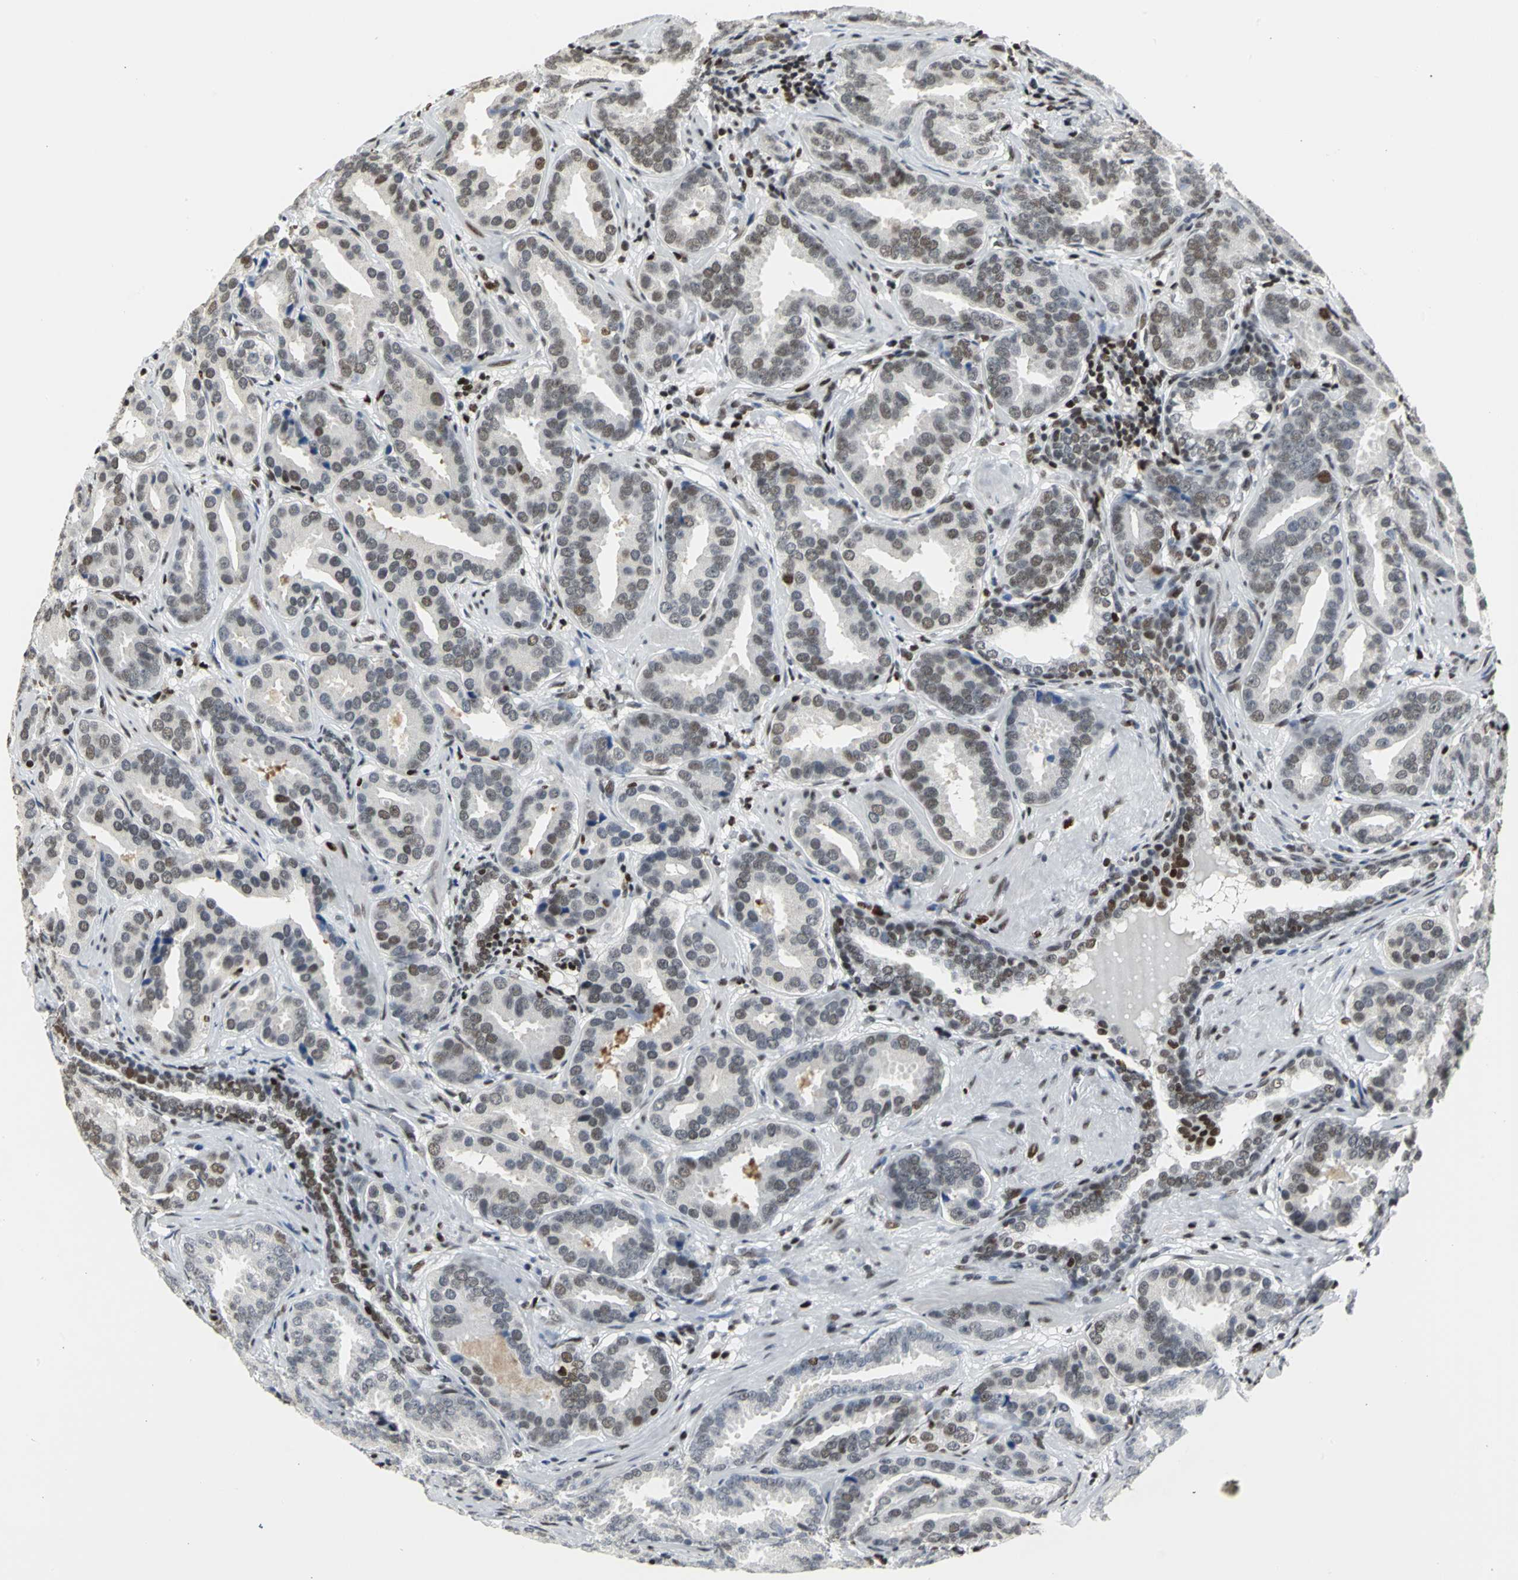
{"staining": {"intensity": "weak", "quantity": "25%-75%", "location": "nuclear"}, "tissue": "prostate cancer", "cell_type": "Tumor cells", "image_type": "cancer", "snomed": [{"axis": "morphology", "description": "Adenocarcinoma, Low grade"}, {"axis": "topography", "description": "Prostate"}], "caption": "Human prostate cancer (adenocarcinoma (low-grade)) stained with a brown dye demonstrates weak nuclear positive positivity in about 25%-75% of tumor cells.", "gene": "HNRNPD", "patient": {"sex": "male", "age": 59}}